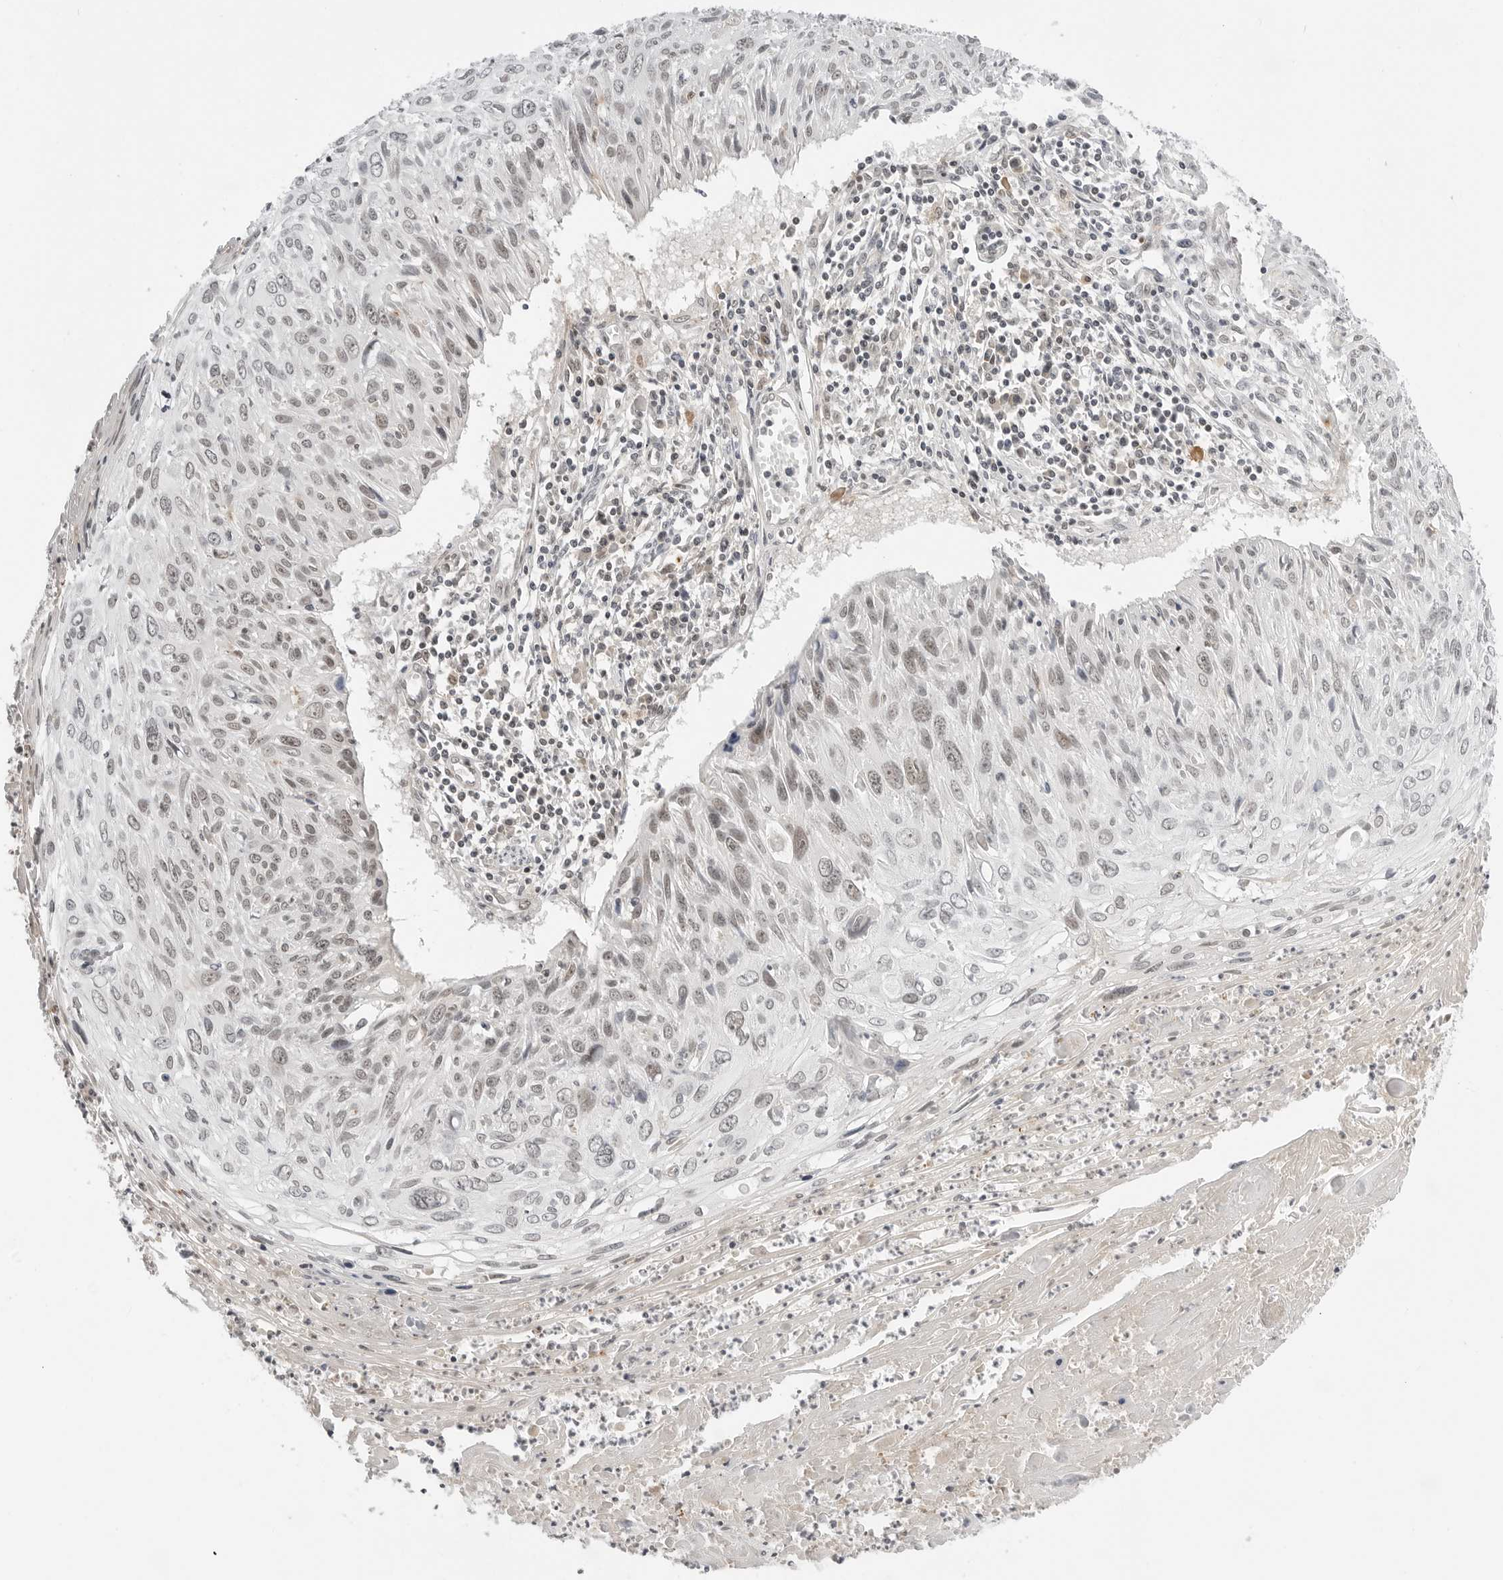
{"staining": {"intensity": "weak", "quantity": ">75%", "location": "nuclear"}, "tissue": "cervical cancer", "cell_type": "Tumor cells", "image_type": "cancer", "snomed": [{"axis": "morphology", "description": "Squamous cell carcinoma, NOS"}, {"axis": "topography", "description": "Cervix"}], "caption": "Protein staining of squamous cell carcinoma (cervical) tissue exhibits weak nuclear expression in about >75% of tumor cells. The protein is shown in brown color, while the nuclei are stained blue.", "gene": "C8orf33", "patient": {"sex": "female", "age": 51}}